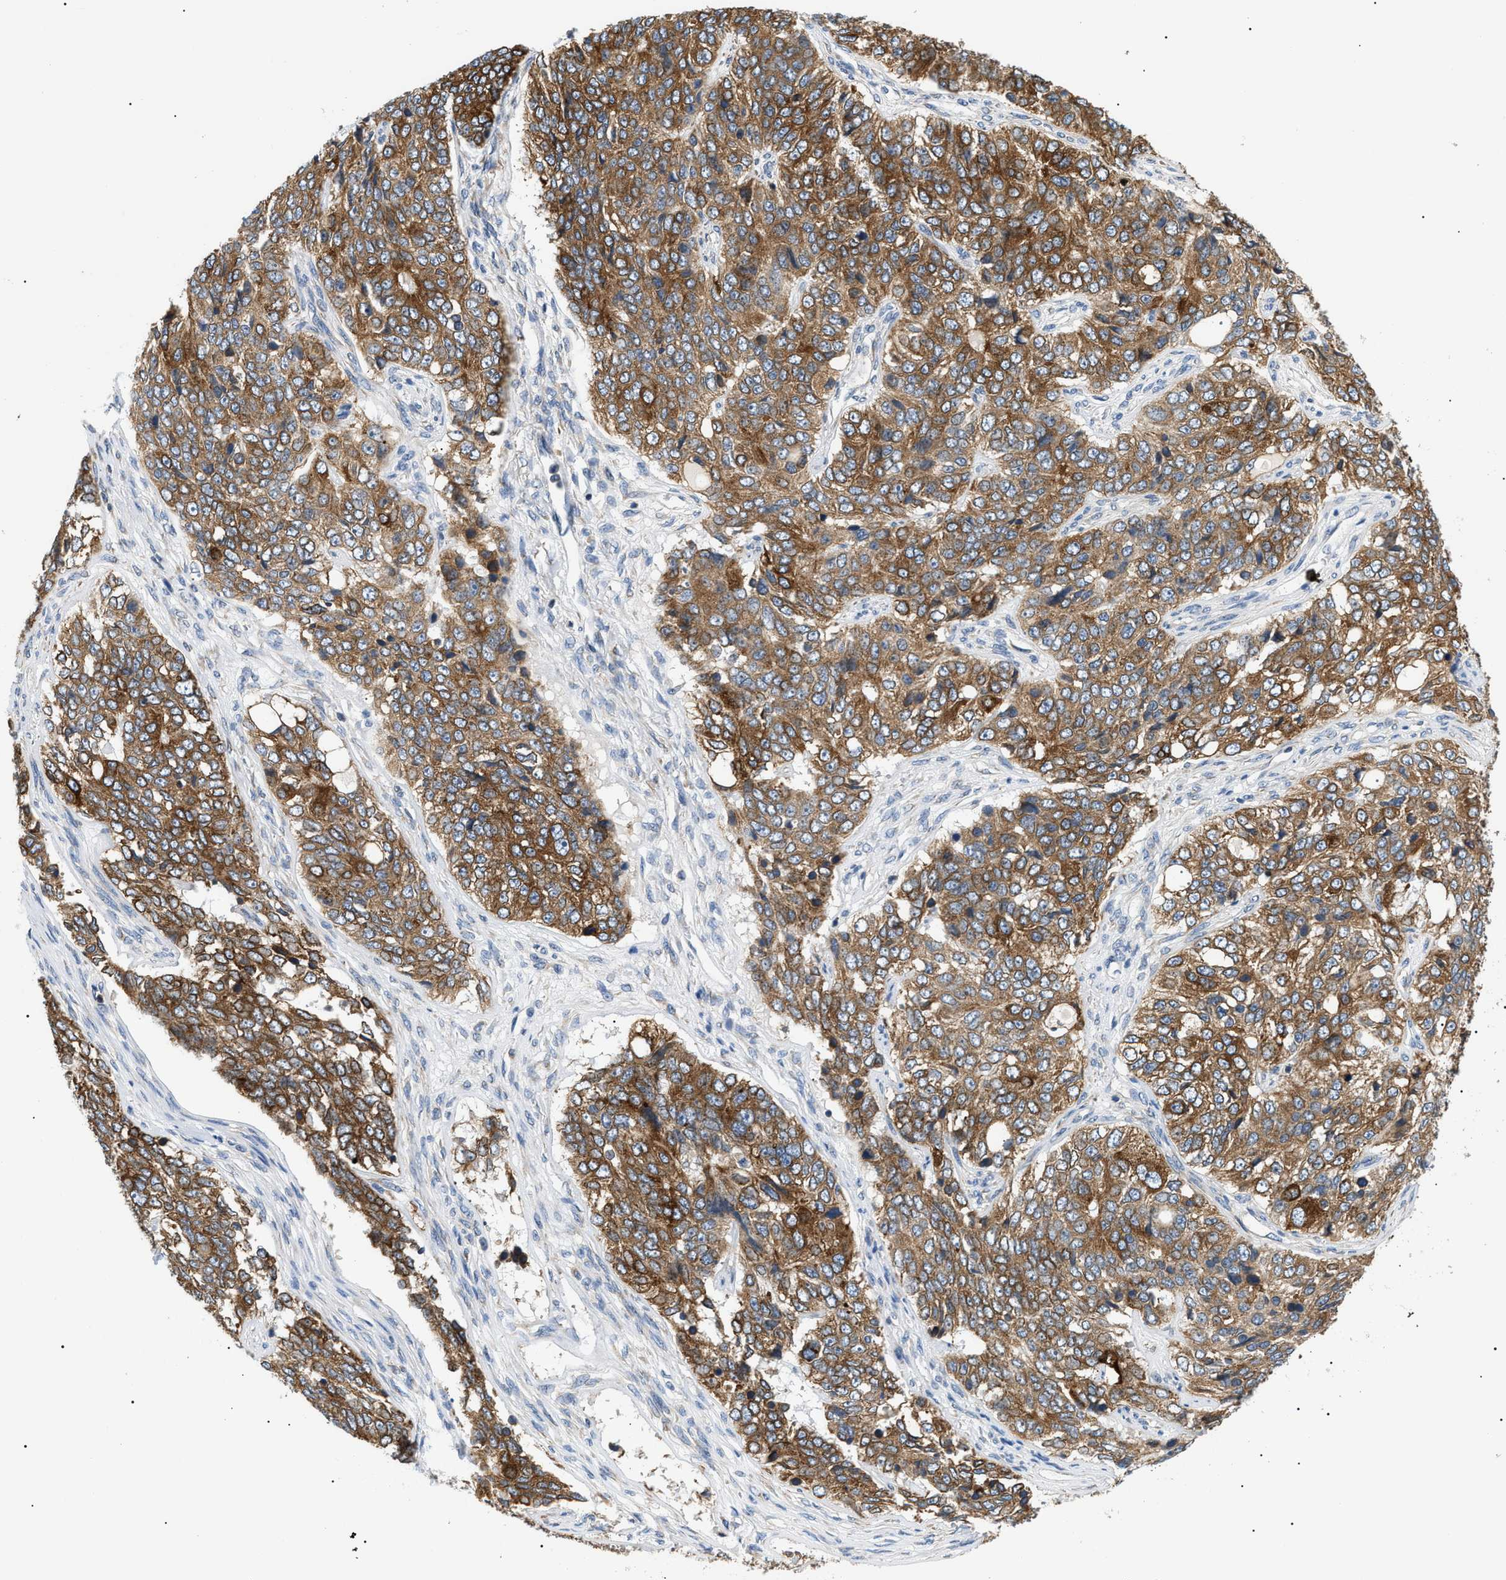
{"staining": {"intensity": "strong", "quantity": ">75%", "location": "cytoplasmic/membranous"}, "tissue": "ovarian cancer", "cell_type": "Tumor cells", "image_type": "cancer", "snomed": [{"axis": "morphology", "description": "Carcinoma, endometroid"}, {"axis": "topography", "description": "Ovary"}], "caption": "IHC histopathology image of neoplastic tissue: ovarian cancer stained using immunohistochemistry (IHC) demonstrates high levels of strong protein expression localized specifically in the cytoplasmic/membranous of tumor cells, appearing as a cytoplasmic/membranous brown color.", "gene": "DERL1", "patient": {"sex": "female", "age": 51}}